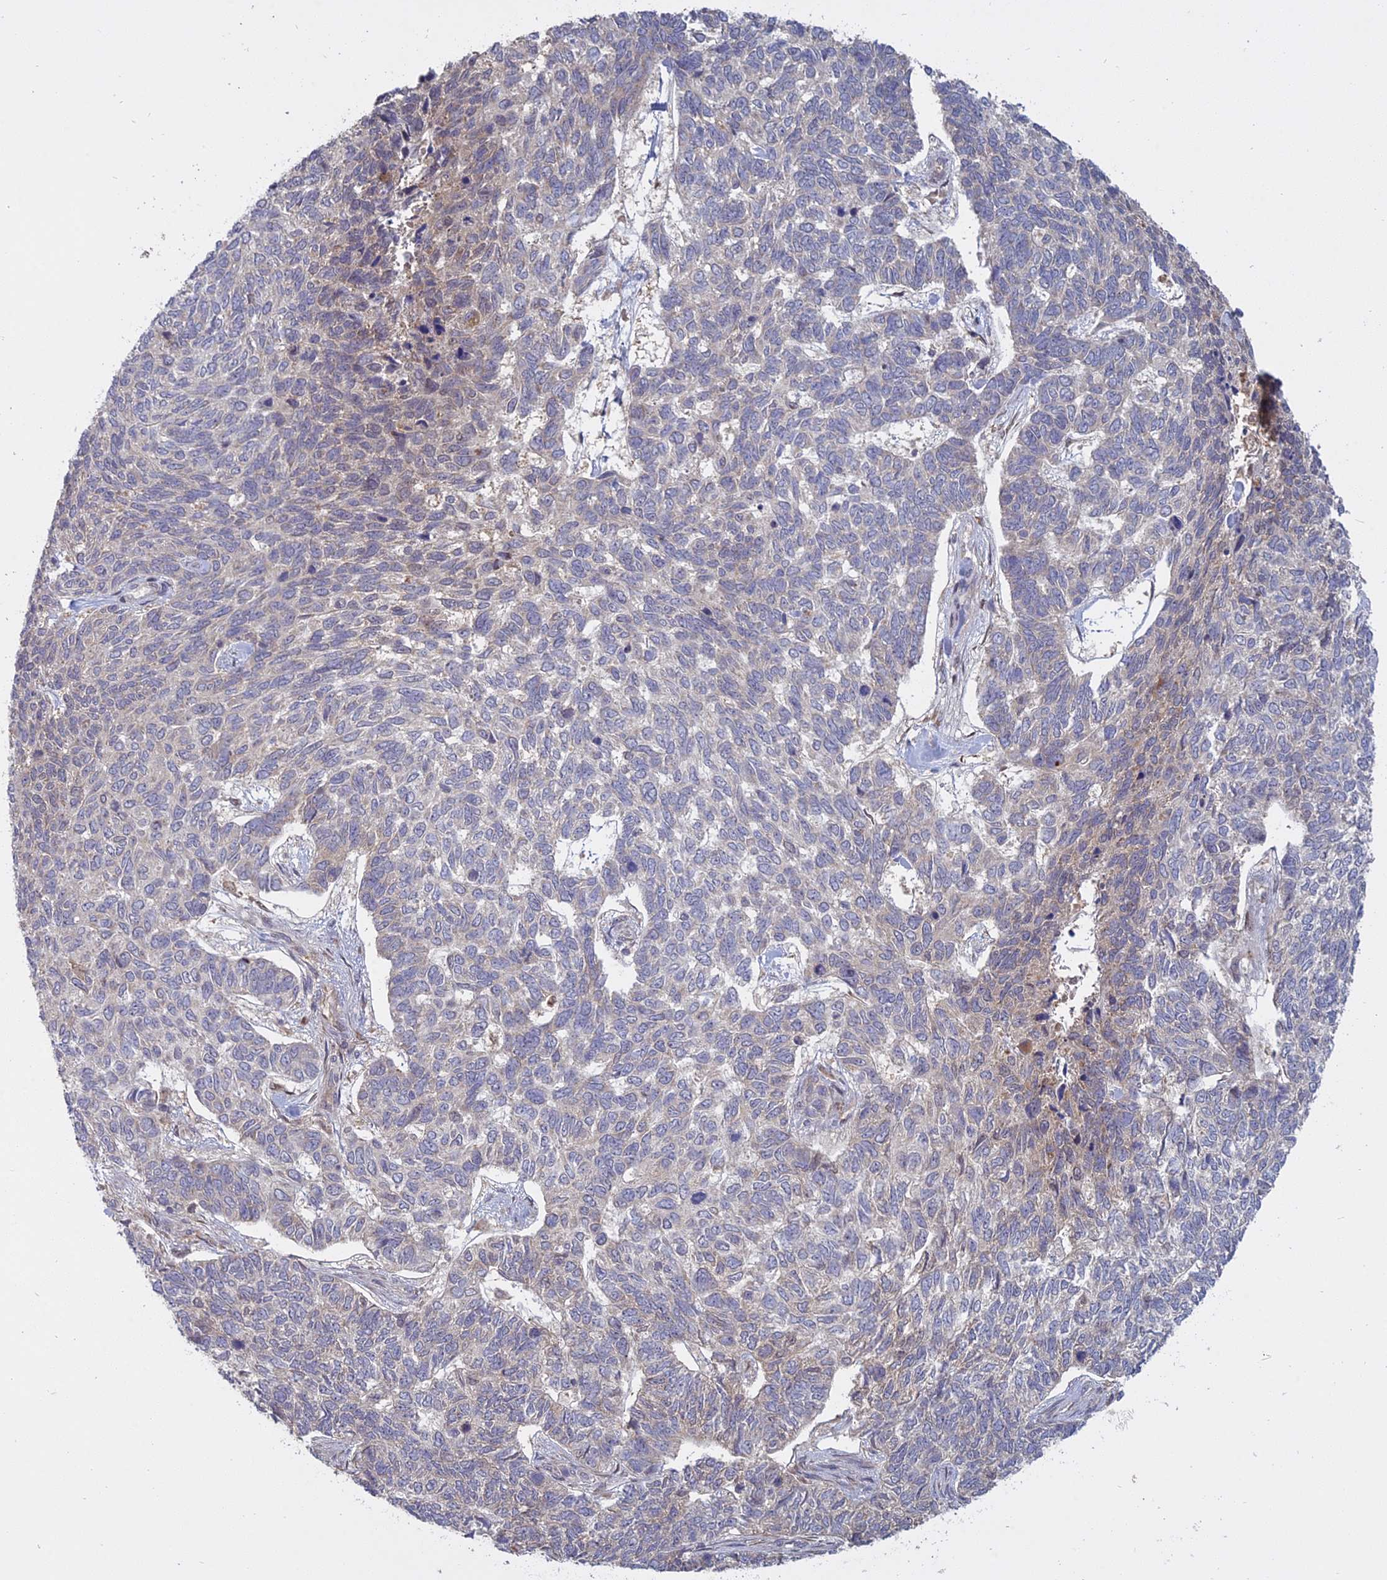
{"staining": {"intensity": "weak", "quantity": "<25%", "location": "cytoplasmic/membranous"}, "tissue": "skin cancer", "cell_type": "Tumor cells", "image_type": "cancer", "snomed": [{"axis": "morphology", "description": "Basal cell carcinoma"}, {"axis": "topography", "description": "Skin"}], "caption": "This is a image of immunohistochemistry (IHC) staining of basal cell carcinoma (skin), which shows no expression in tumor cells.", "gene": "TMEM208", "patient": {"sex": "female", "age": 65}}